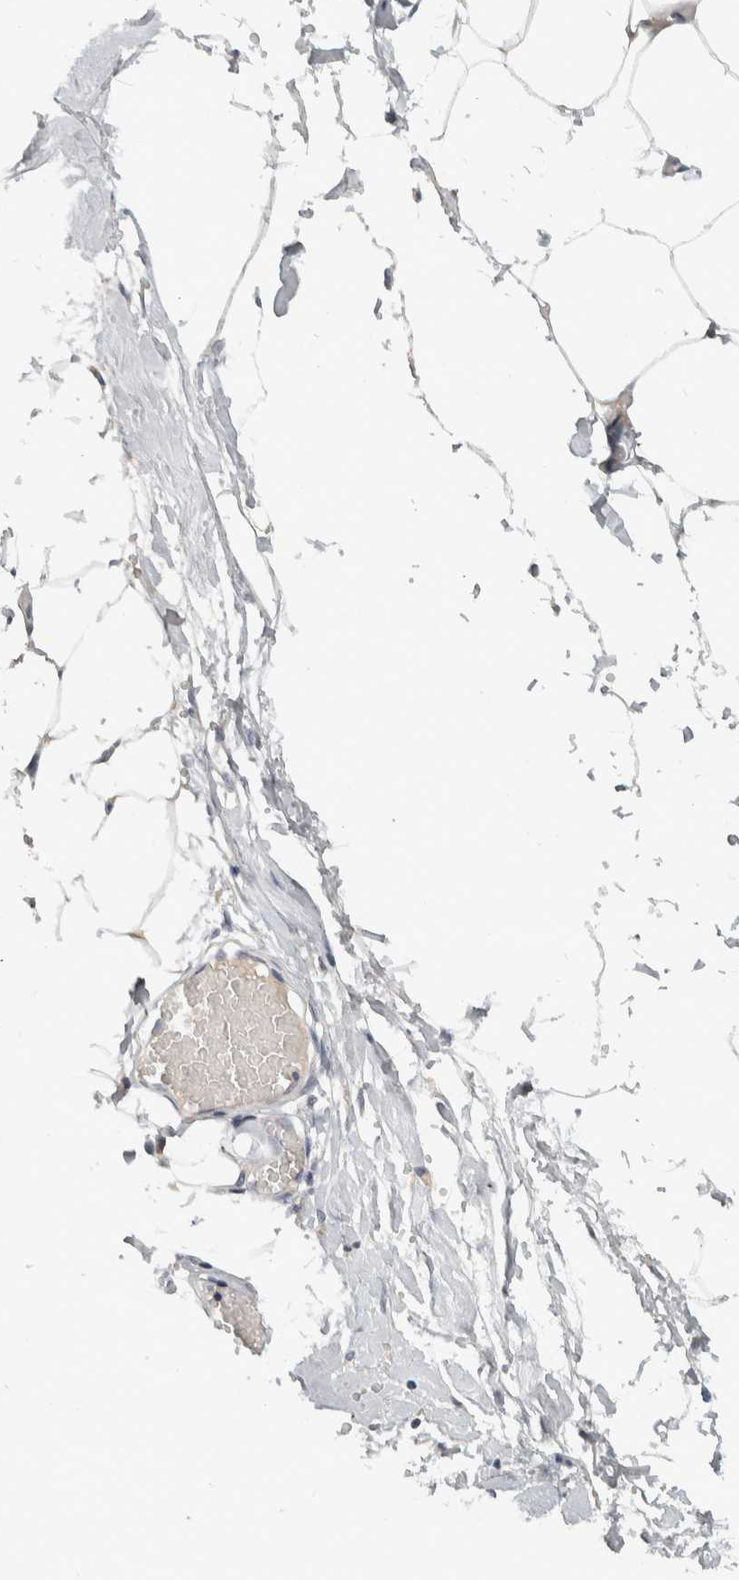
{"staining": {"intensity": "negative", "quantity": "none", "location": "none"}, "tissue": "adipose tissue", "cell_type": "Adipocytes", "image_type": "normal", "snomed": [{"axis": "morphology", "description": "Normal tissue, NOS"}, {"axis": "morphology", "description": "Adenocarcinoma, NOS"}, {"axis": "topography", "description": "Colon"}, {"axis": "topography", "description": "Peripheral nerve tissue"}], "caption": "The photomicrograph reveals no staining of adipocytes in benign adipose tissue.", "gene": "ADPRM", "patient": {"sex": "male", "age": 14}}